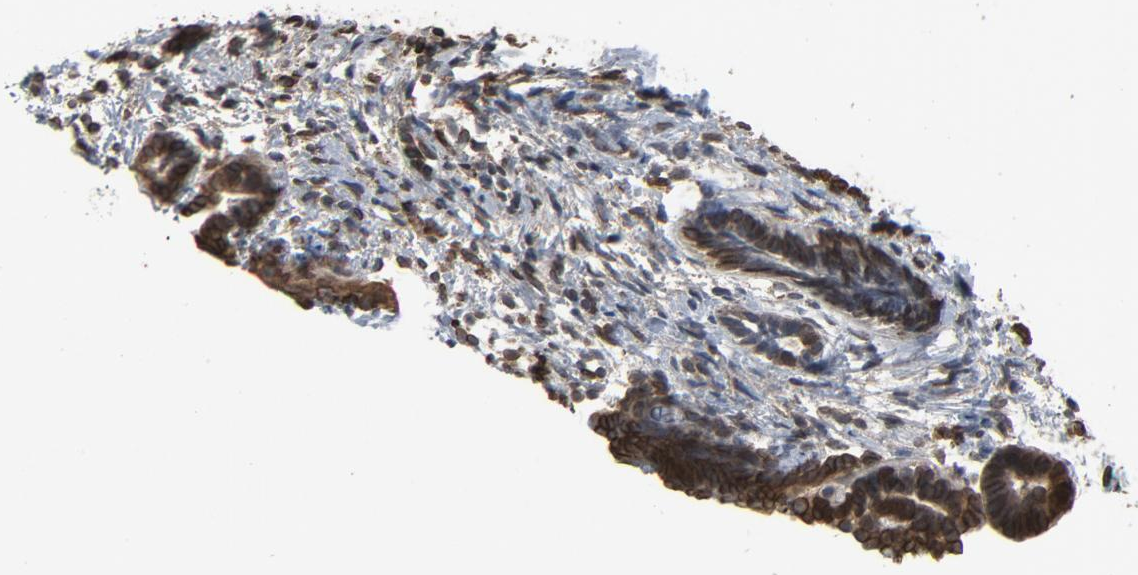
{"staining": {"intensity": "weak", "quantity": "<25%", "location": "nuclear"}, "tissue": "endometrium", "cell_type": "Cells in endometrial stroma", "image_type": "normal", "snomed": [{"axis": "morphology", "description": "Normal tissue, NOS"}, {"axis": "topography", "description": "Smooth muscle"}, {"axis": "topography", "description": "Endometrium"}], "caption": "Cells in endometrial stroma are negative for protein expression in normal human endometrium. Brightfield microscopy of IHC stained with DAB (3,3'-diaminobenzidine) (brown) and hematoxylin (blue), captured at high magnification.", "gene": "UBE2D1", "patient": {"sex": "female", "age": 57}}